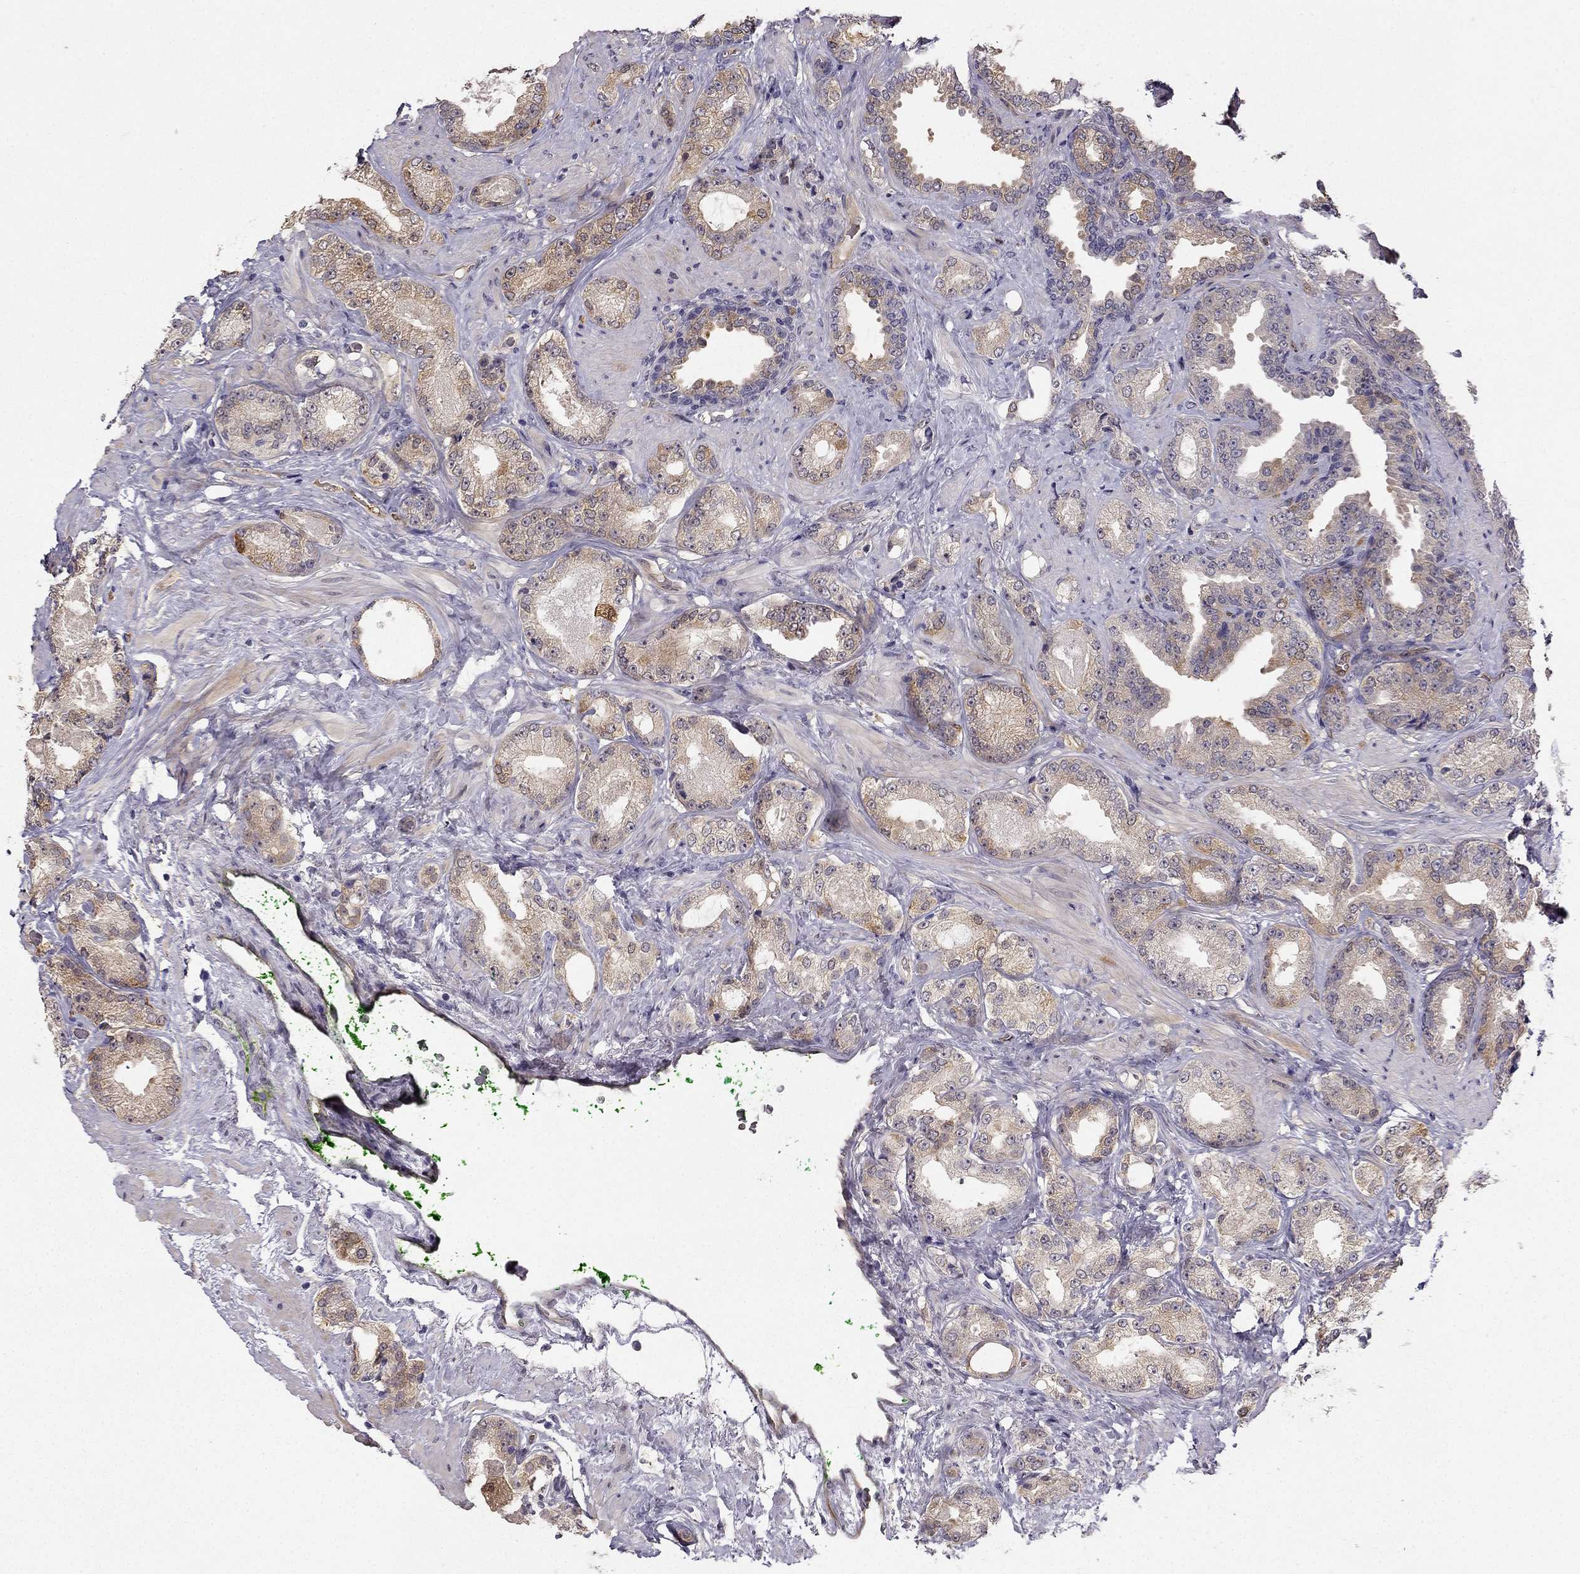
{"staining": {"intensity": "weak", "quantity": "25%-75%", "location": "cytoplasmic/membranous"}, "tissue": "prostate cancer", "cell_type": "Tumor cells", "image_type": "cancer", "snomed": [{"axis": "morphology", "description": "Adenocarcinoma, Low grade"}, {"axis": "topography", "description": "Prostate"}], "caption": "High-power microscopy captured an immunohistochemistry image of adenocarcinoma (low-grade) (prostate), revealing weak cytoplasmic/membranous expression in approximately 25%-75% of tumor cells.", "gene": "NQO1", "patient": {"sex": "male", "age": 68}}